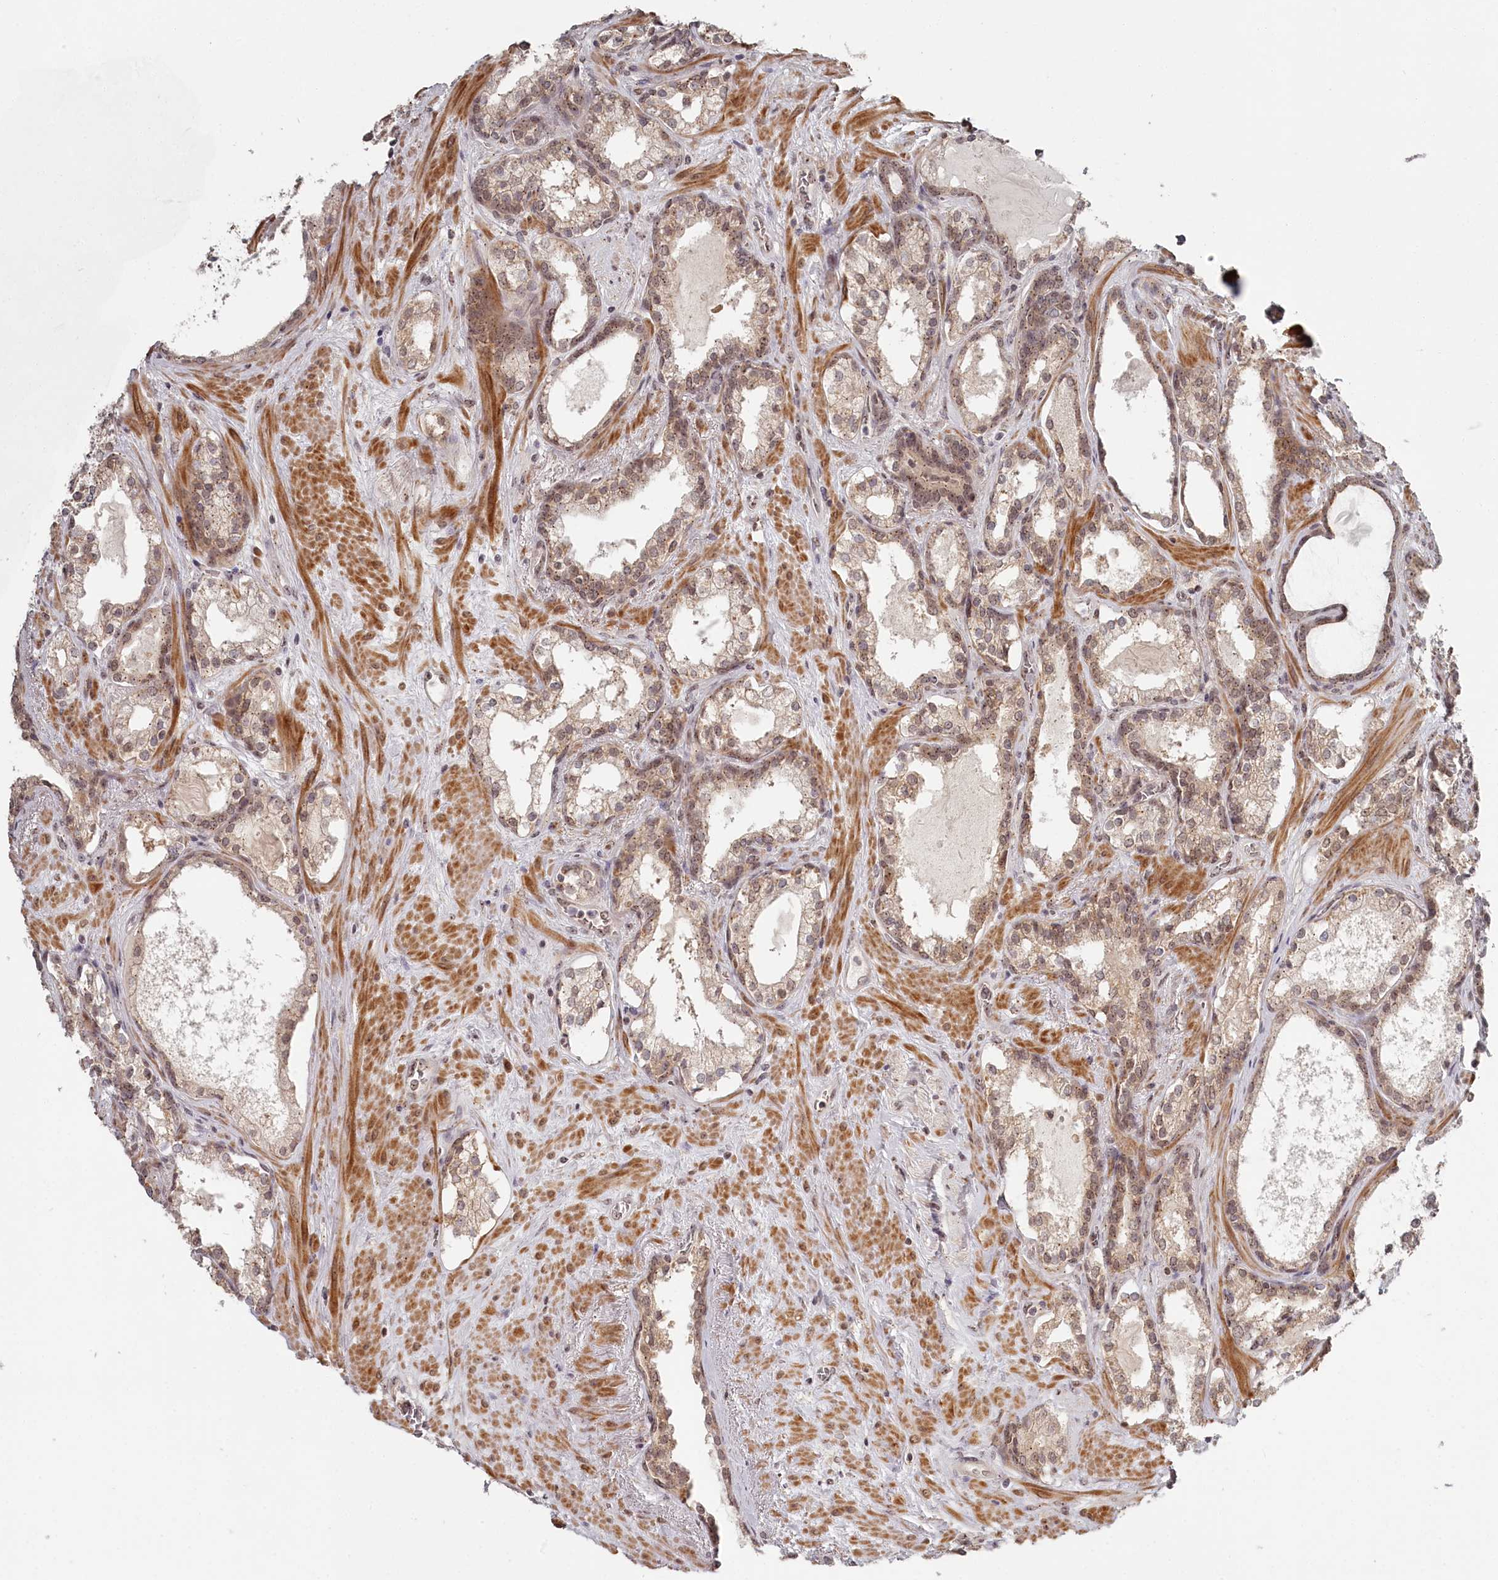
{"staining": {"intensity": "weak", "quantity": ">75%", "location": "cytoplasmic/membranous,nuclear"}, "tissue": "prostate cancer", "cell_type": "Tumor cells", "image_type": "cancer", "snomed": [{"axis": "morphology", "description": "Adenocarcinoma, High grade"}, {"axis": "topography", "description": "Prostate"}], "caption": "Prostate cancer (adenocarcinoma (high-grade)) was stained to show a protein in brown. There is low levels of weak cytoplasmic/membranous and nuclear staining in approximately >75% of tumor cells.", "gene": "EXOSC1", "patient": {"sex": "male", "age": 58}}